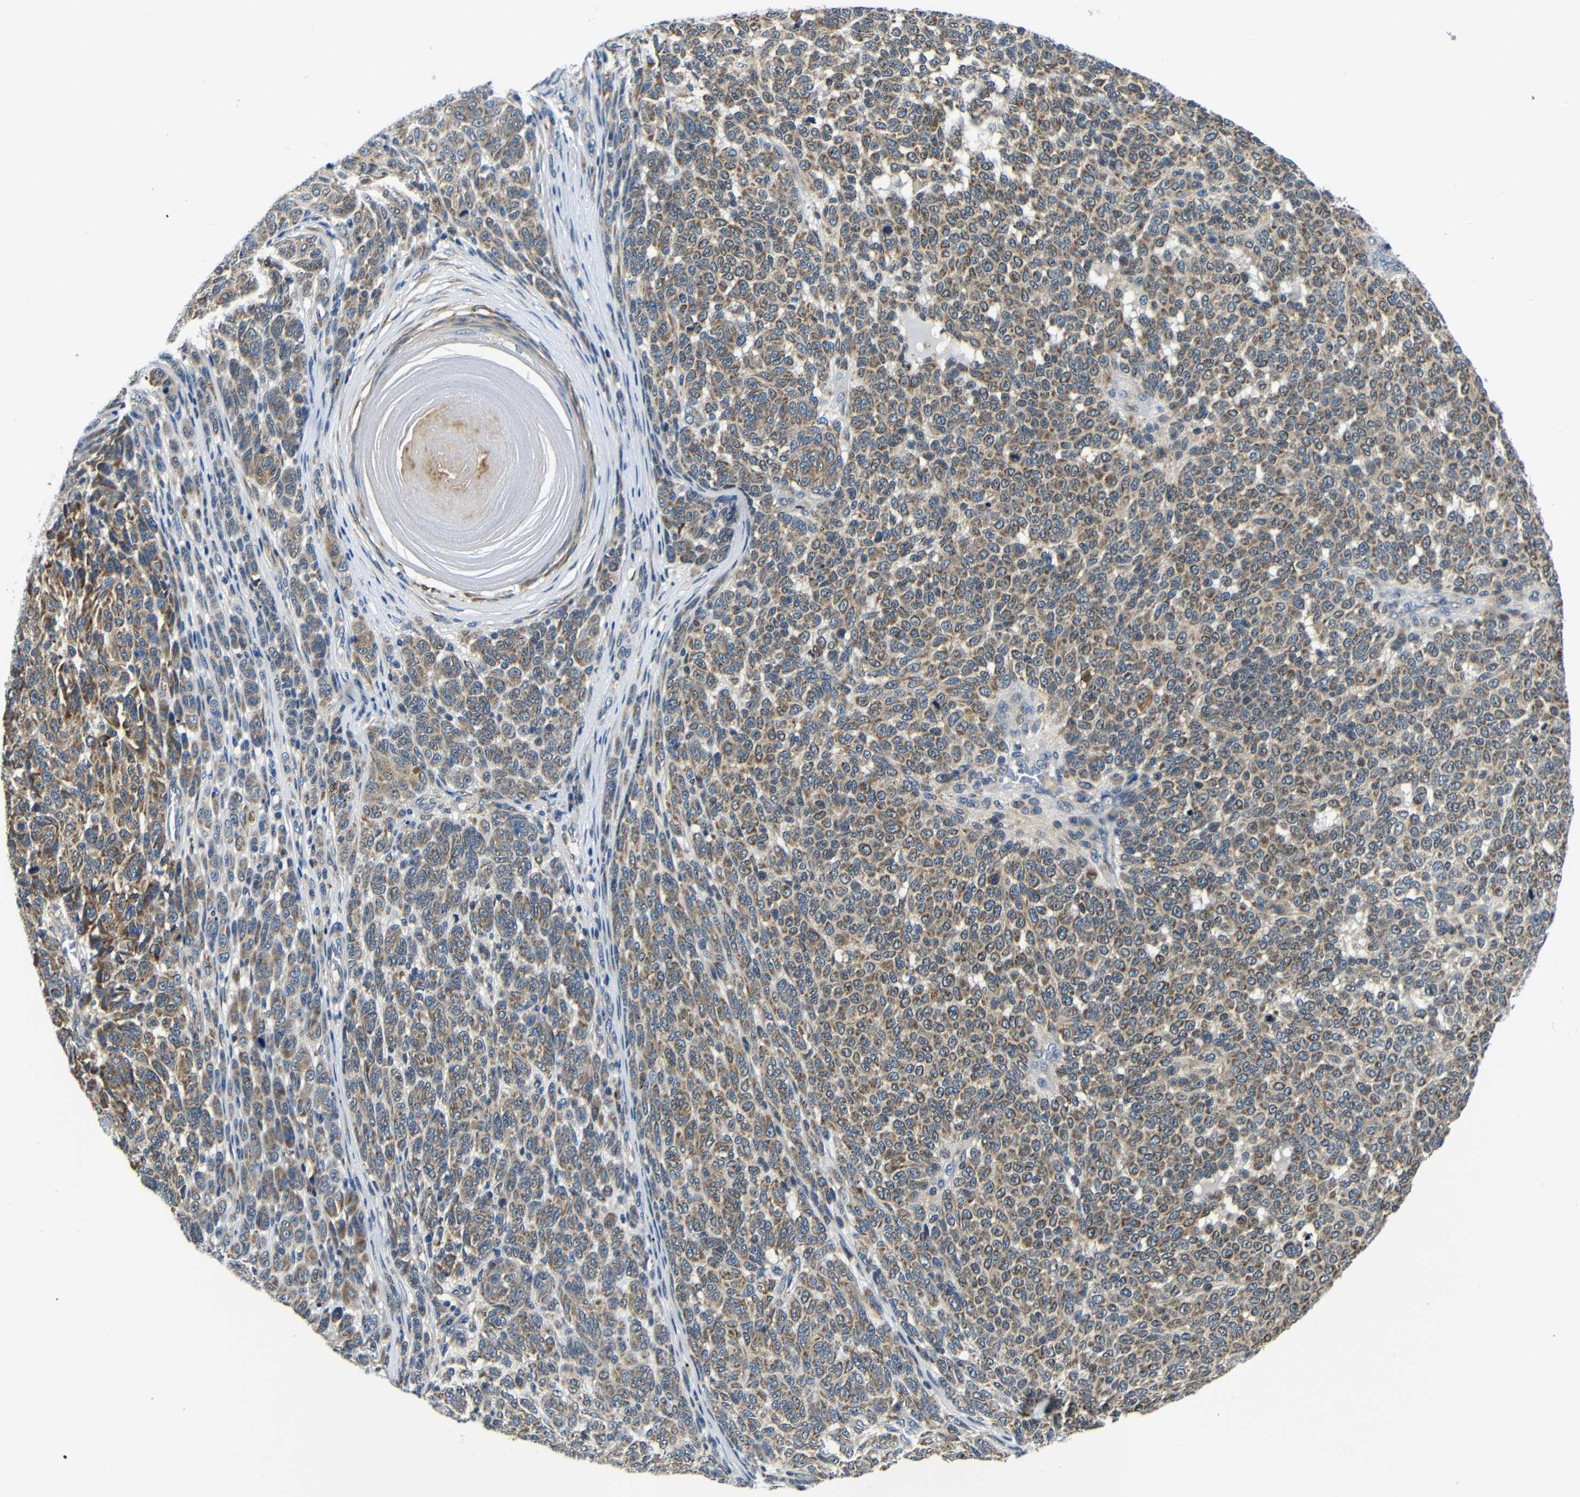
{"staining": {"intensity": "moderate", "quantity": ">75%", "location": "cytoplasmic/membranous"}, "tissue": "melanoma", "cell_type": "Tumor cells", "image_type": "cancer", "snomed": [{"axis": "morphology", "description": "Malignant melanoma, NOS"}, {"axis": "topography", "description": "Skin"}], "caption": "Tumor cells demonstrate medium levels of moderate cytoplasmic/membranous positivity in approximately >75% of cells in melanoma. (IHC, brightfield microscopy, high magnification).", "gene": "FKBP14", "patient": {"sex": "male", "age": 59}}